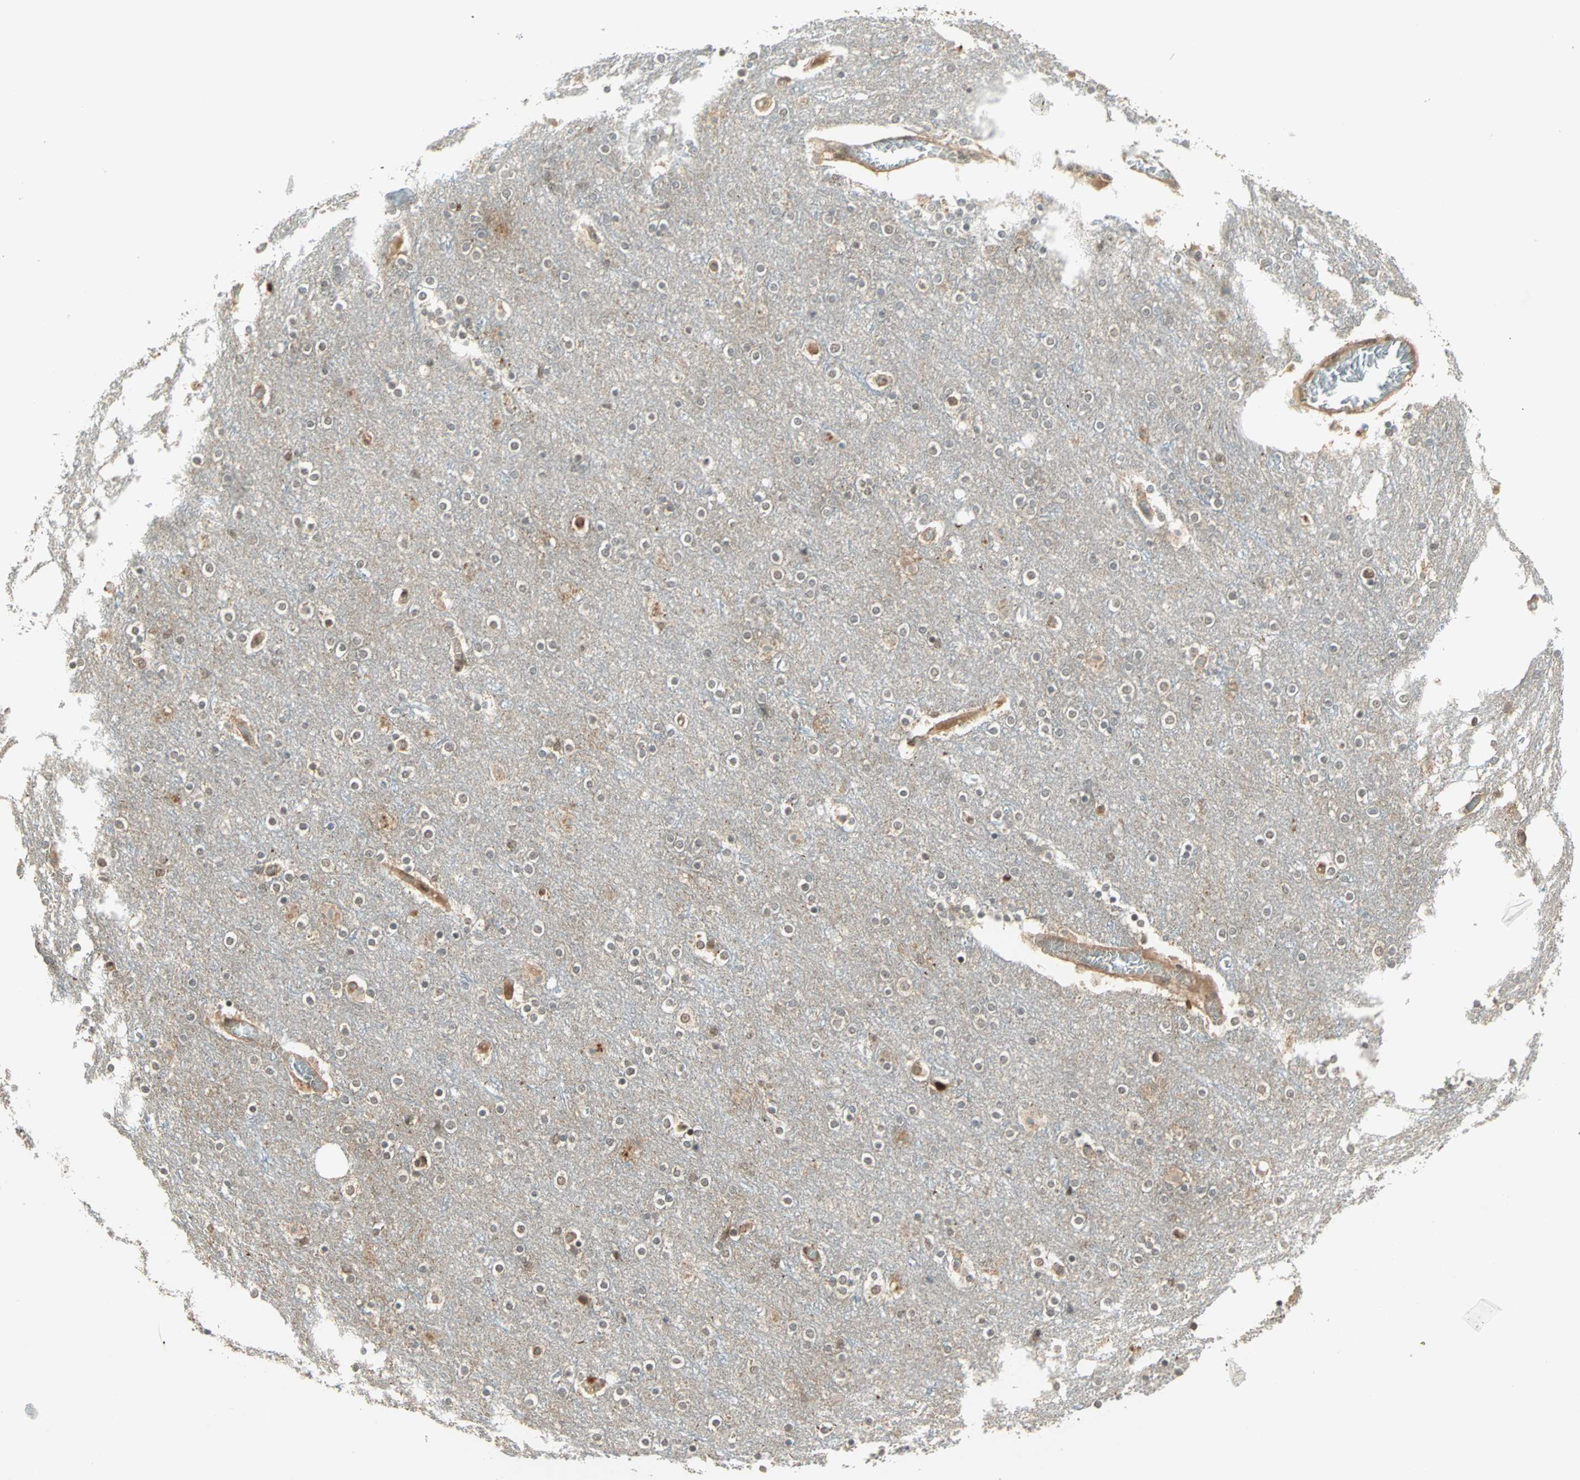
{"staining": {"intensity": "weak", "quantity": ">75%", "location": "cytoplasmic/membranous"}, "tissue": "cerebral cortex", "cell_type": "Endothelial cells", "image_type": "normal", "snomed": [{"axis": "morphology", "description": "Normal tissue, NOS"}, {"axis": "topography", "description": "Cerebral cortex"}], "caption": "This image demonstrates IHC staining of normal cerebral cortex, with low weak cytoplasmic/membranous positivity in approximately >75% of endothelial cells.", "gene": "ZNF701", "patient": {"sex": "female", "age": 54}}